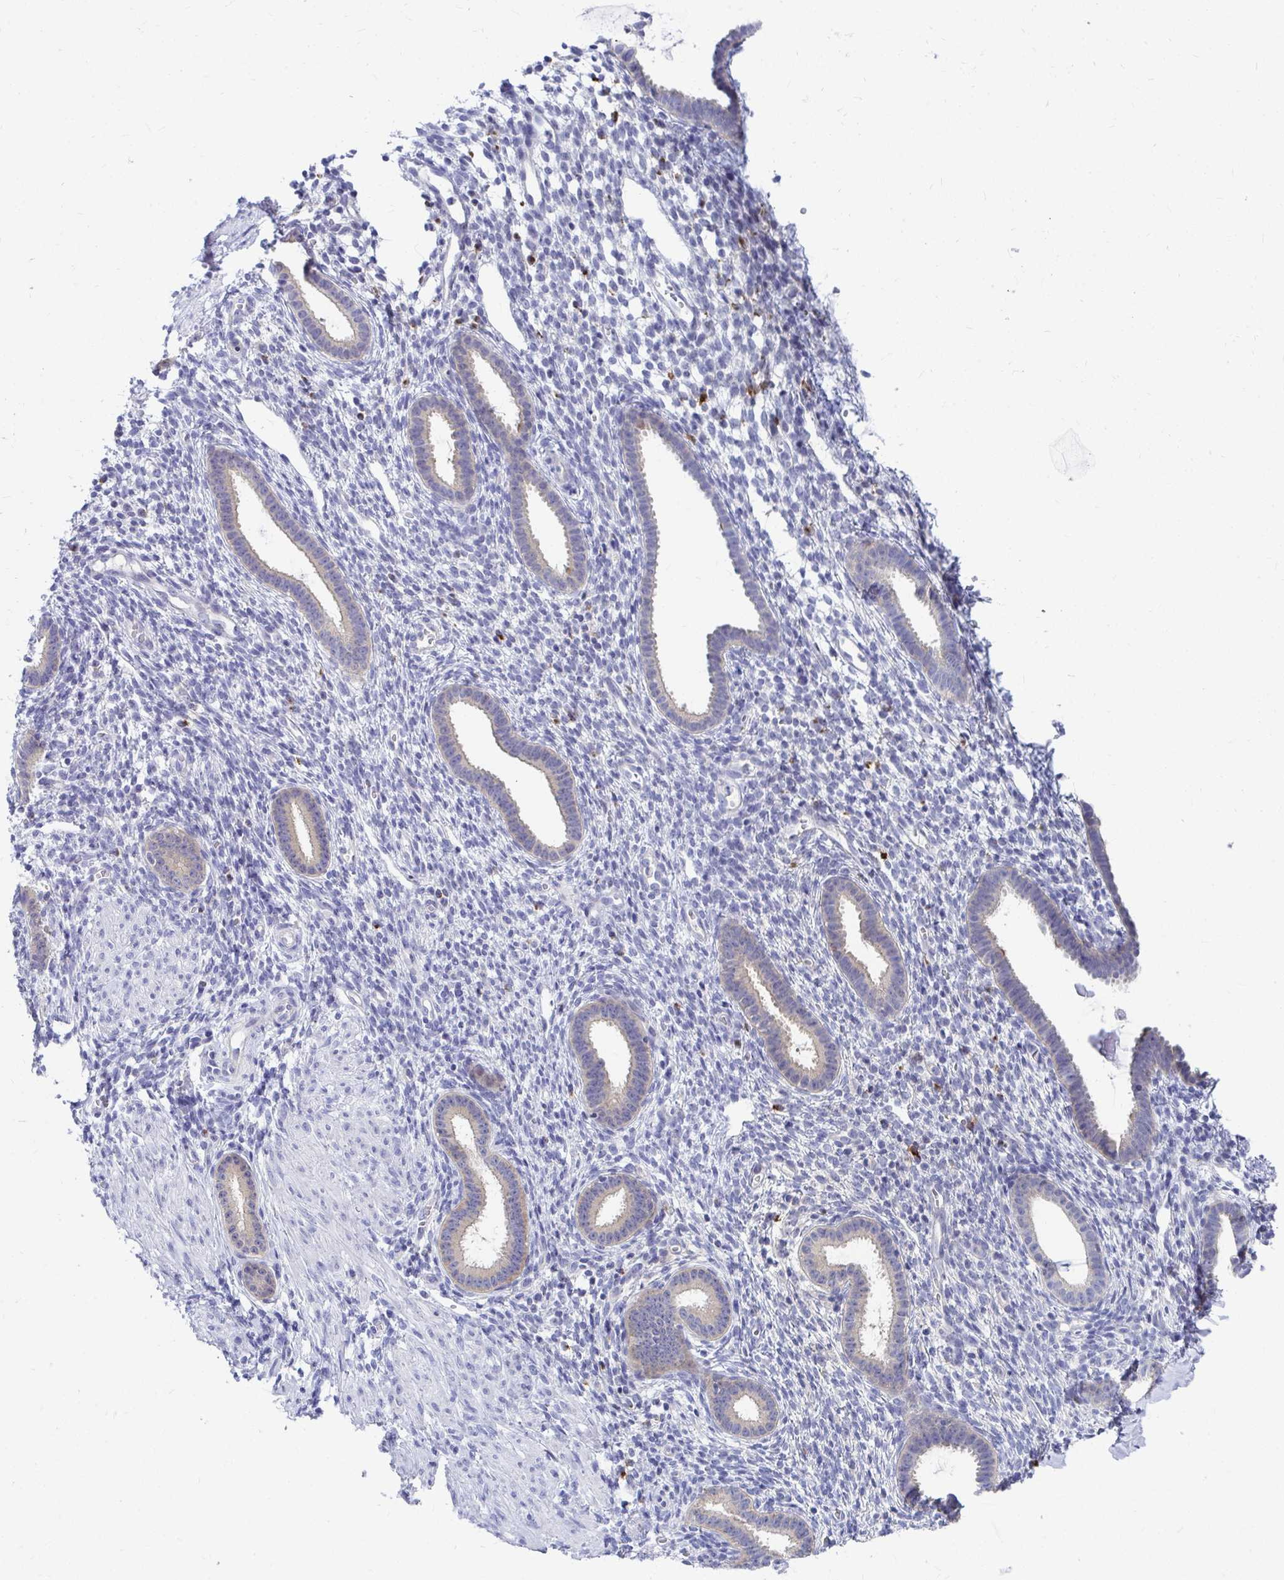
{"staining": {"intensity": "negative", "quantity": "none", "location": "none"}, "tissue": "endometrium", "cell_type": "Cells in endometrial stroma", "image_type": "normal", "snomed": [{"axis": "morphology", "description": "Normal tissue, NOS"}, {"axis": "topography", "description": "Endometrium"}], "caption": "Endometrium was stained to show a protein in brown. There is no significant staining in cells in endometrial stroma.", "gene": "C19orf81", "patient": {"sex": "female", "age": 36}}